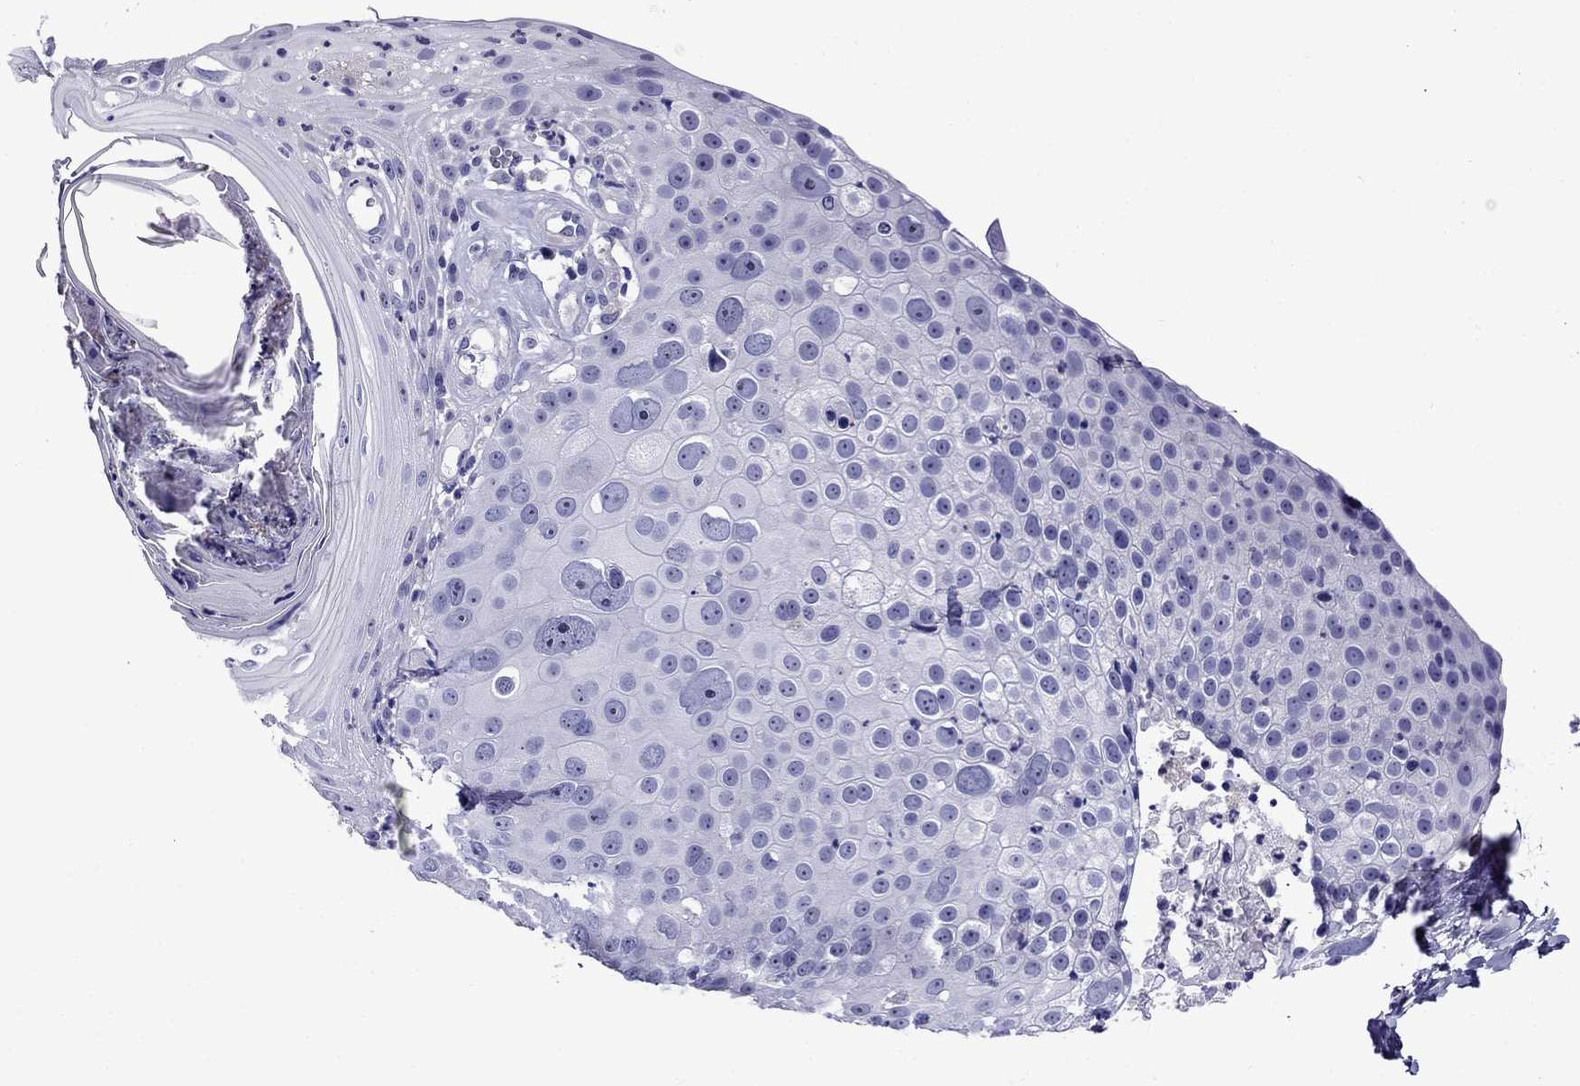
{"staining": {"intensity": "negative", "quantity": "none", "location": "none"}, "tissue": "skin cancer", "cell_type": "Tumor cells", "image_type": "cancer", "snomed": [{"axis": "morphology", "description": "Squamous cell carcinoma, NOS"}, {"axis": "topography", "description": "Skin"}], "caption": "Image shows no protein staining in tumor cells of skin cancer (squamous cell carcinoma) tissue.", "gene": "SCG2", "patient": {"sex": "male", "age": 71}}